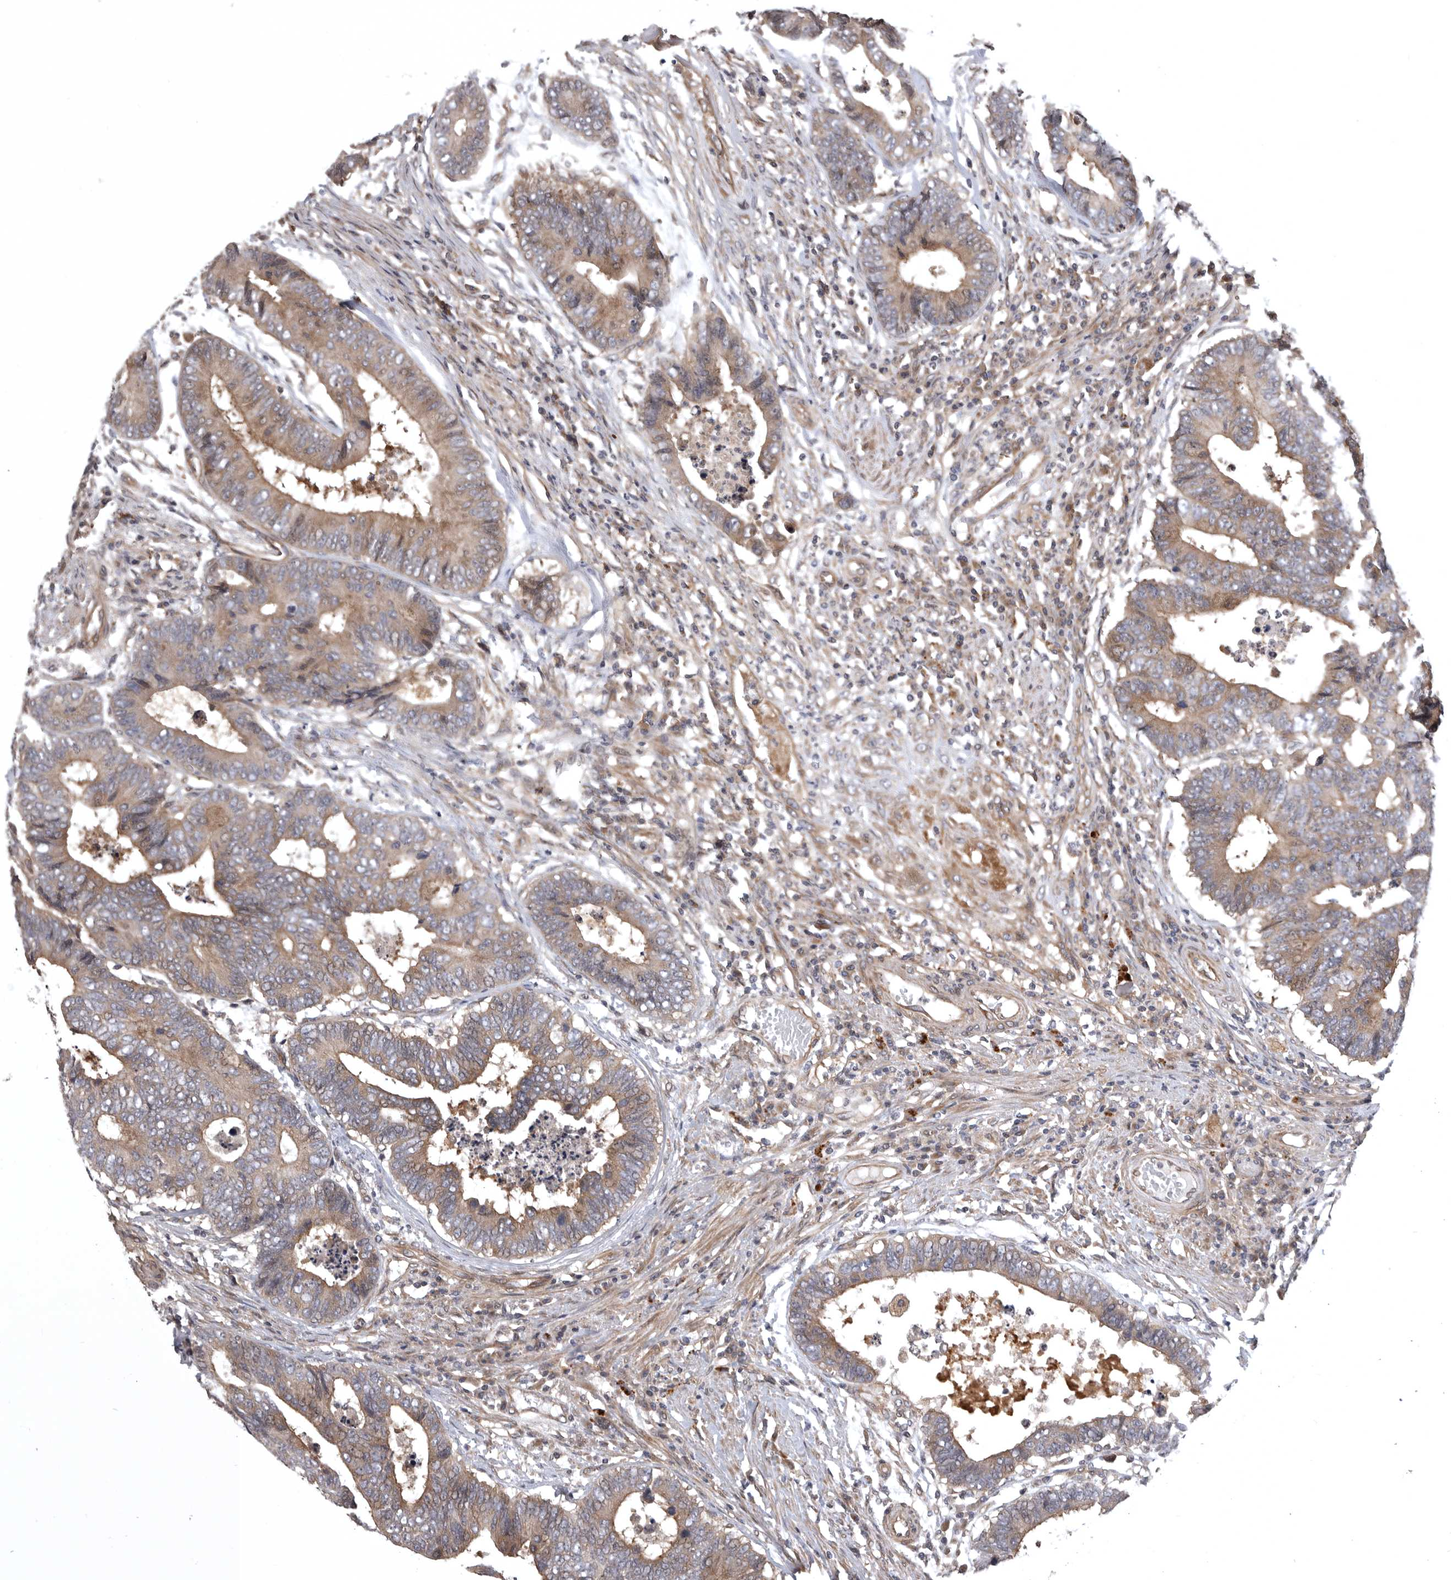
{"staining": {"intensity": "moderate", "quantity": ">75%", "location": "cytoplasmic/membranous"}, "tissue": "colorectal cancer", "cell_type": "Tumor cells", "image_type": "cancer", "snomed": [{"axis": "morphology", "description": "Adenocarcinoma, NOS"}, {"axis": "topography", "description": "Rectum"}], "caption": "Immunohistochemistry (IHC) (DAB) staining of colorectal cancer (adenocarcinoma) demonstrates moderate cytoplasmic/membranous protein staining in approximately >75% of tumor cells.", "gene": "CUEDC1", "patient": {"sex": "male", "age": 84}}